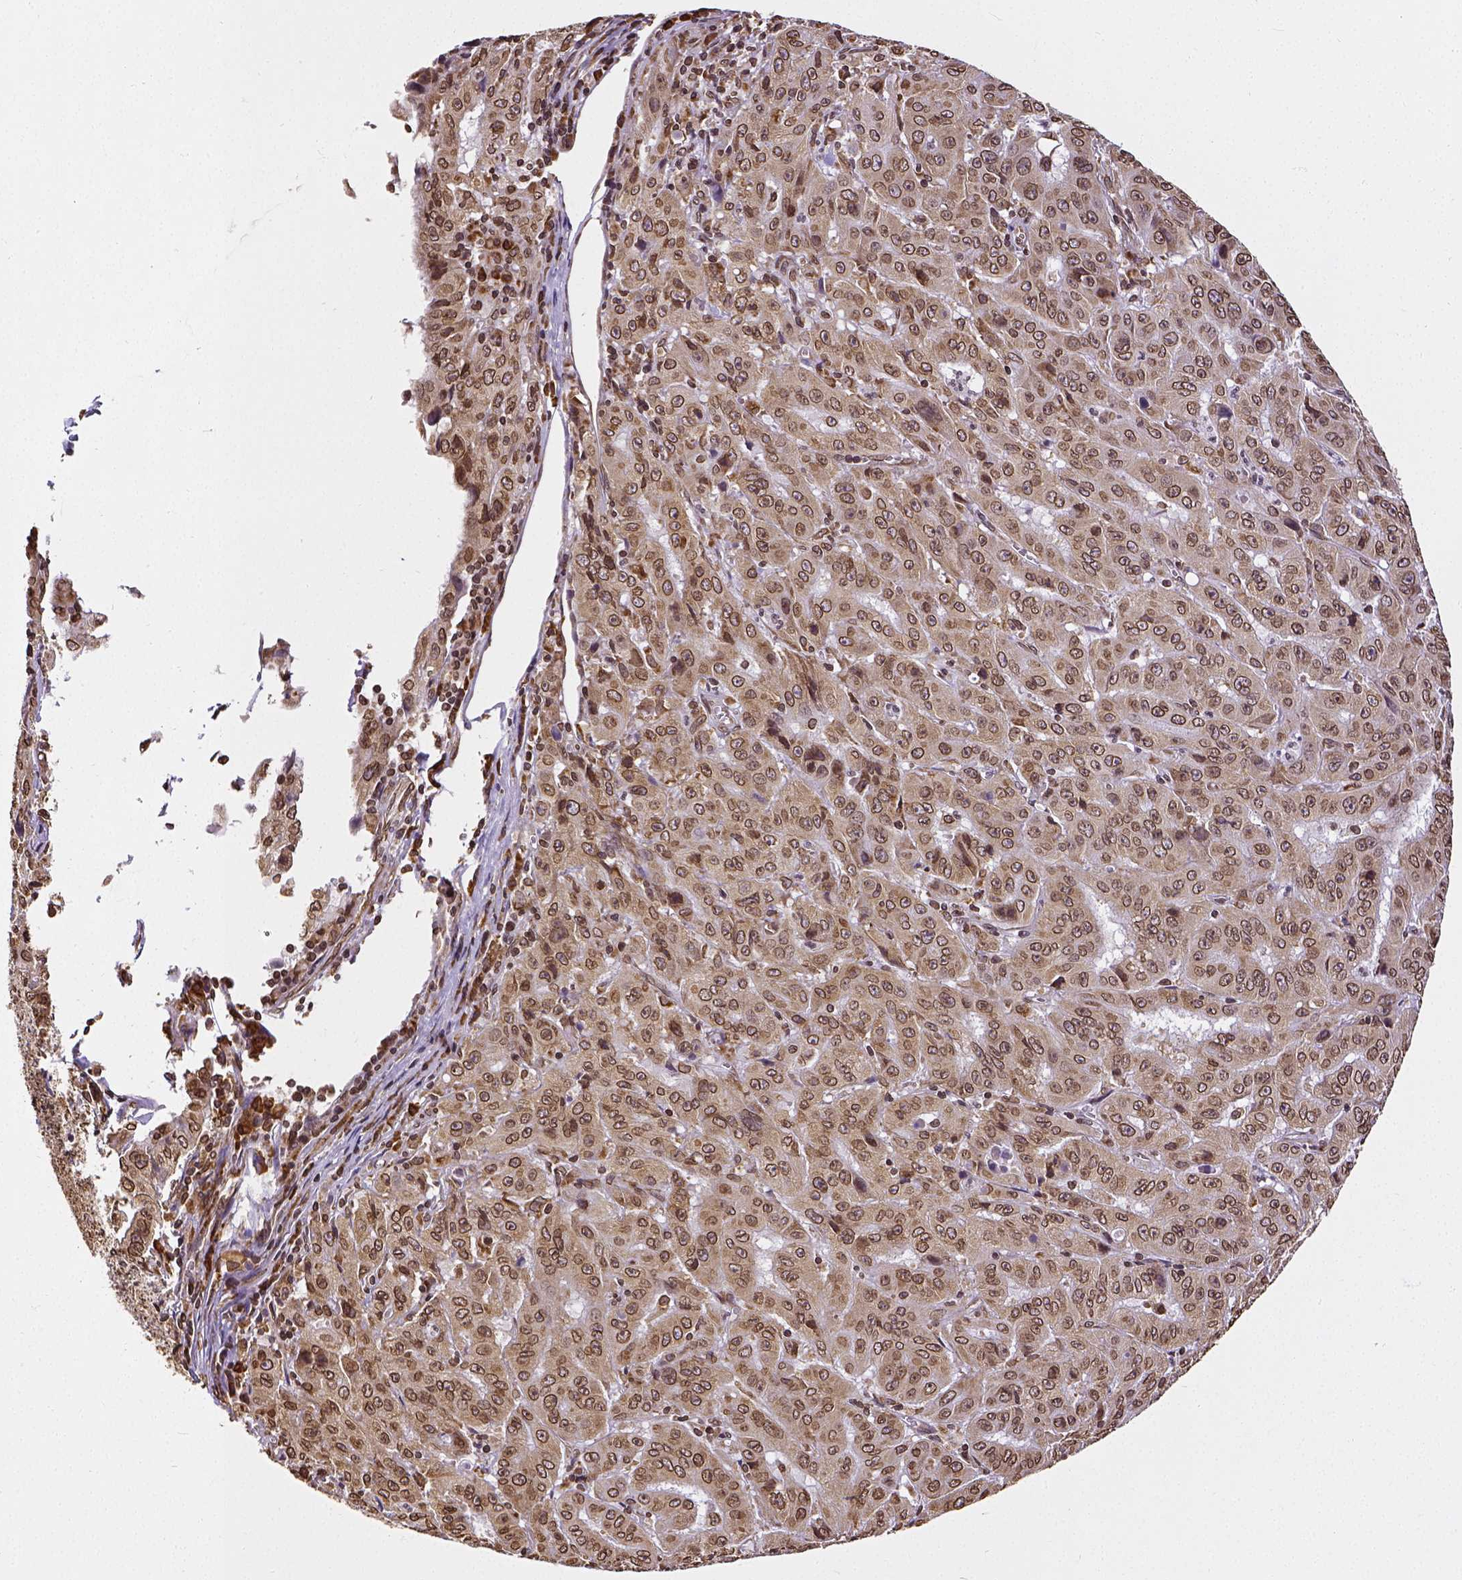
{"staining": {"intensity": "moderate", "quantity": ">75%", "location": "cytoplasmic/membranous,nuclear"}, "tissue": "pancreatic cancer", "cell_type": "Tumor cells", "image_type": "cancer", "snomed": [{"axis": "morphology", "description": "Adenocarcinoma, NOS"}, {"axis": "topography", "description": "Pancreas"}], "caption": "IHC photomicrograph of neoplastic tissue: human pancreatic cancer (adenocarcinoma) stained using immunohistochemistry shows medium levels of moderate protein expression localized specifically in the cytoplasmic/membranous and nuclear of tumor cells, appearing as a cytoplasmic/membranous and nuclear brown color.", "gene": "MTDH", "patient": {"sex": "male", "age": 63}}